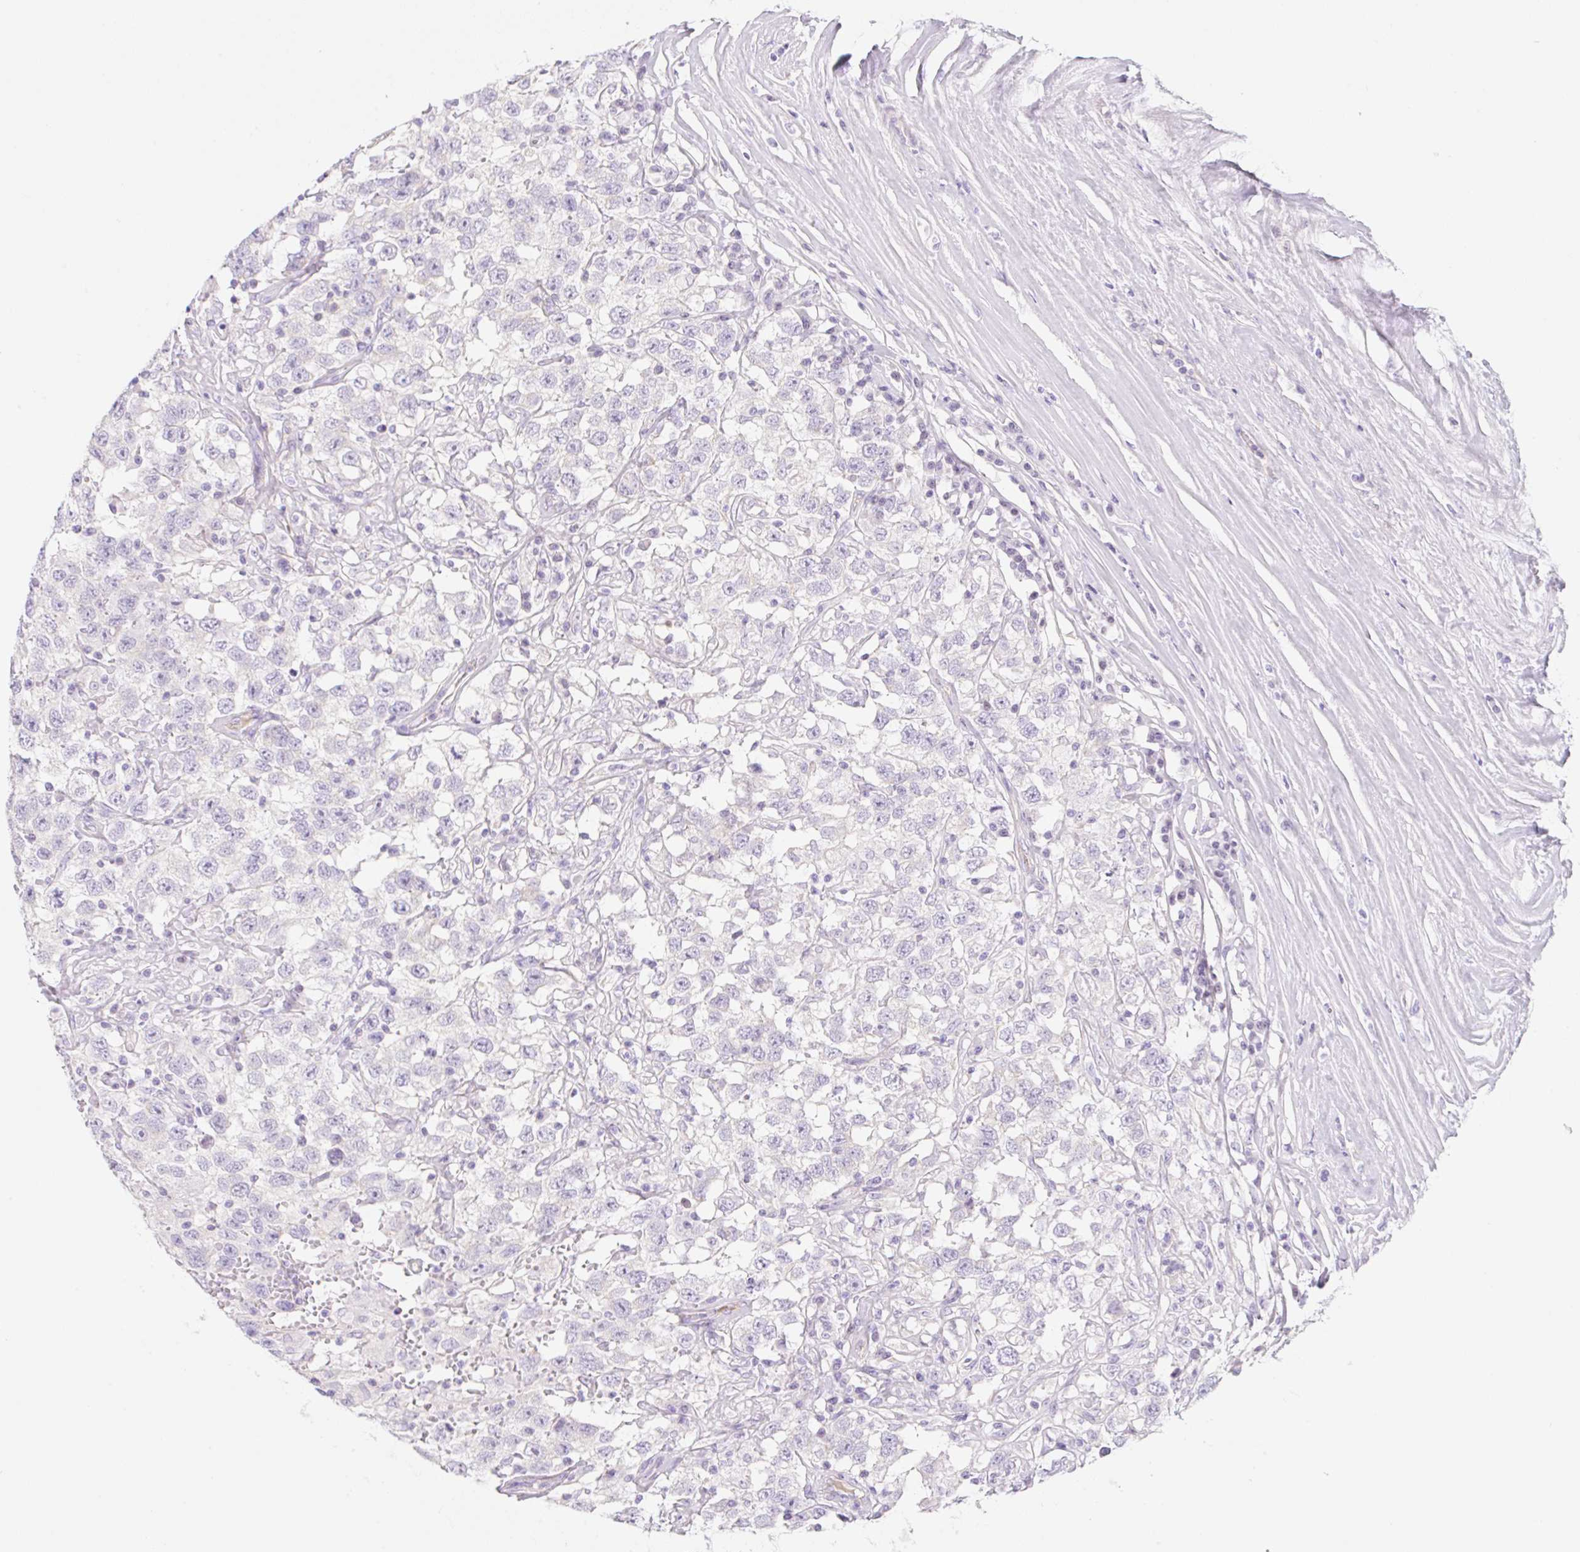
{"staining": {"intensity": "negative", "quantity": "none", "location": "none"}, "tissue": "testis cancer", "cell_type": "Tumor cells", "image_type": "cancer", "snomed": [{"axis": "morphology", "description": "Seminoma, NOS"}, {"axis": "topography", "description": "Testis"}], "caption": "An immunohistochemistry micrograph of testis cancer (seminoma) is shown. There is no staining in tumor cells of testis cancer (seminoma).", "gene": "LYVE1", "patient": {"sex": "male", "age": 41}}